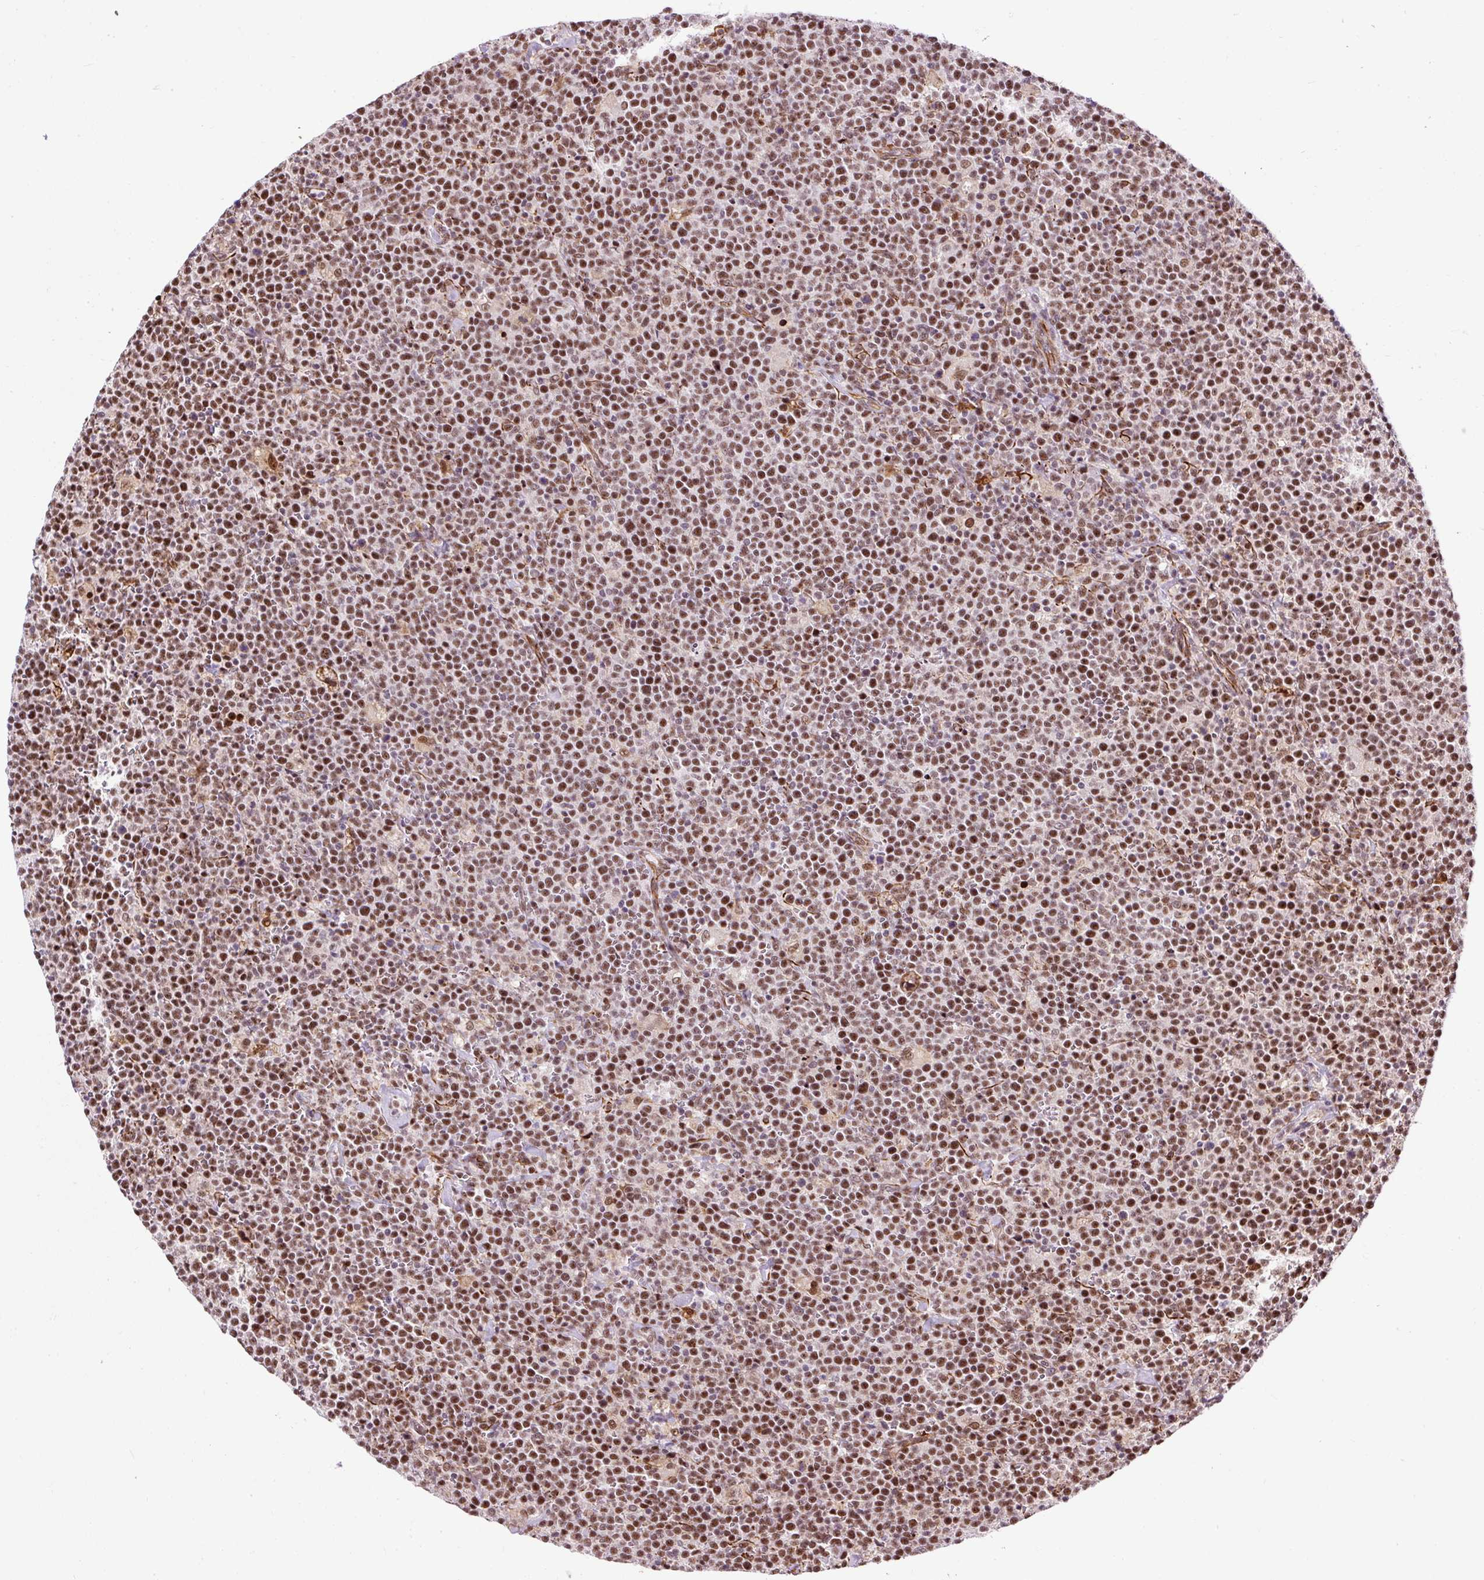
{"staining": {"intensity": "moderate", "quantity": ">75%", "location": "nuclear"}, "tissue": "lymphoma", "cell_type": "Tumor cells", "image_type": "cancer", "snomed": [{"axis": "morphology", "description": "Malignant lymphoma, non-Hodgkin's type, High grade"}, {"axis": "topography", "description": "Lymph node"}], "caption": "Lymphoma stained for a protein (brown) displays moderate nuclear positive staining in approximately >75% of tumor cells.", "gene": "LUC7L2", "patient": {"sex": "male", "age": 61}}